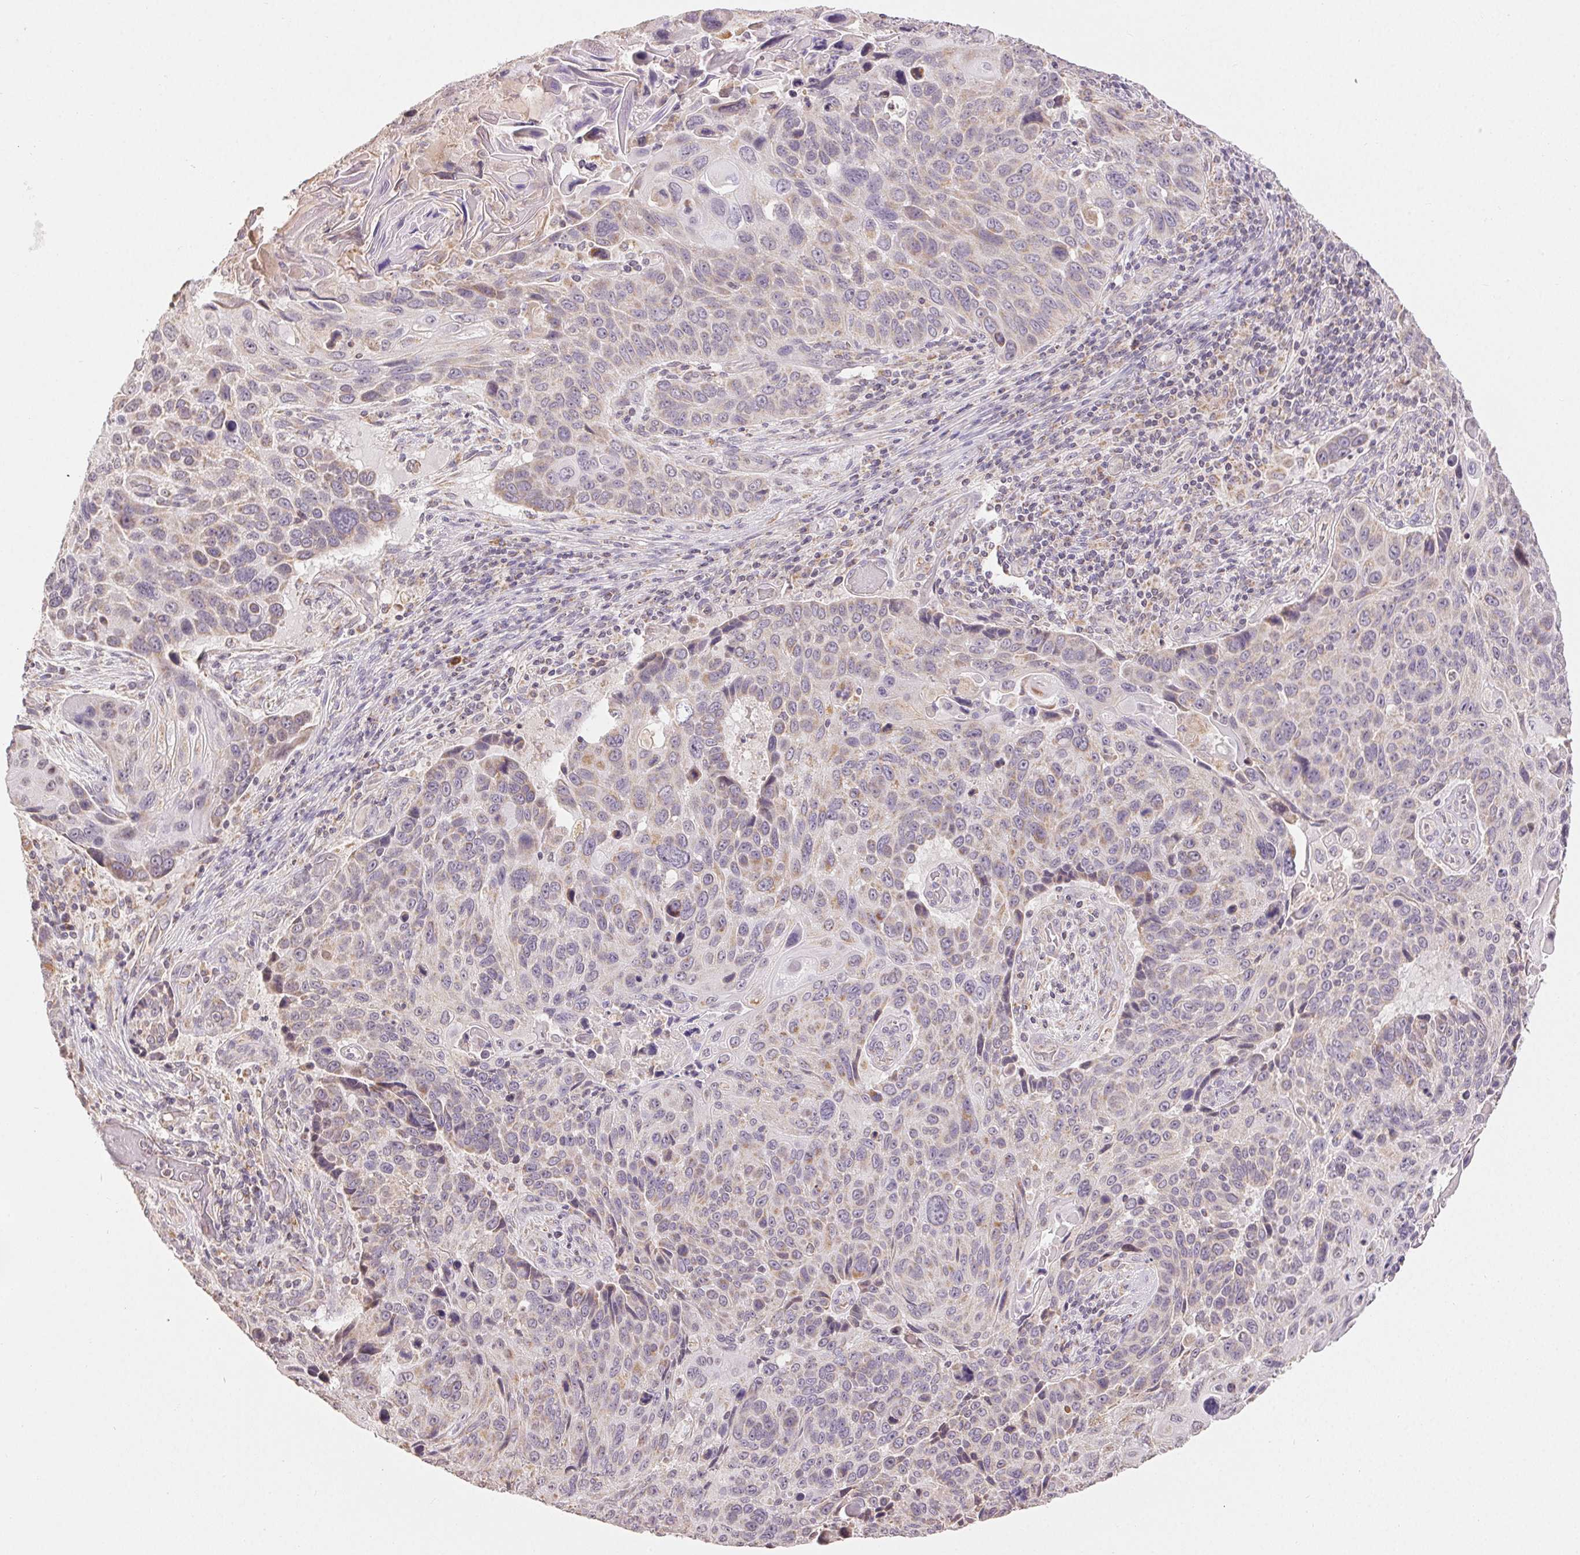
{"staining": {"intensity": "moderate", "quantity": "25%-75%", "location": "cytoplasmic/membranous"}, "tissue": "lung cancer", "cell_type": "Tumor cells", "image_type": "cancer", "snomed": [{"axis": "morphology", "description": "Squamous cell carcinoma, NOS"}, {"axis": "topography", "description": "Lung"}], "caption": "DAB immunohistochemical staining of lung squamous cell carcinoma exhibits moderate cytoplasmic/membranous protein expression in about 25%-75% of tumor cells.", "gene": "CLASP1", "patient": {"sex": "male", "age": 68}}